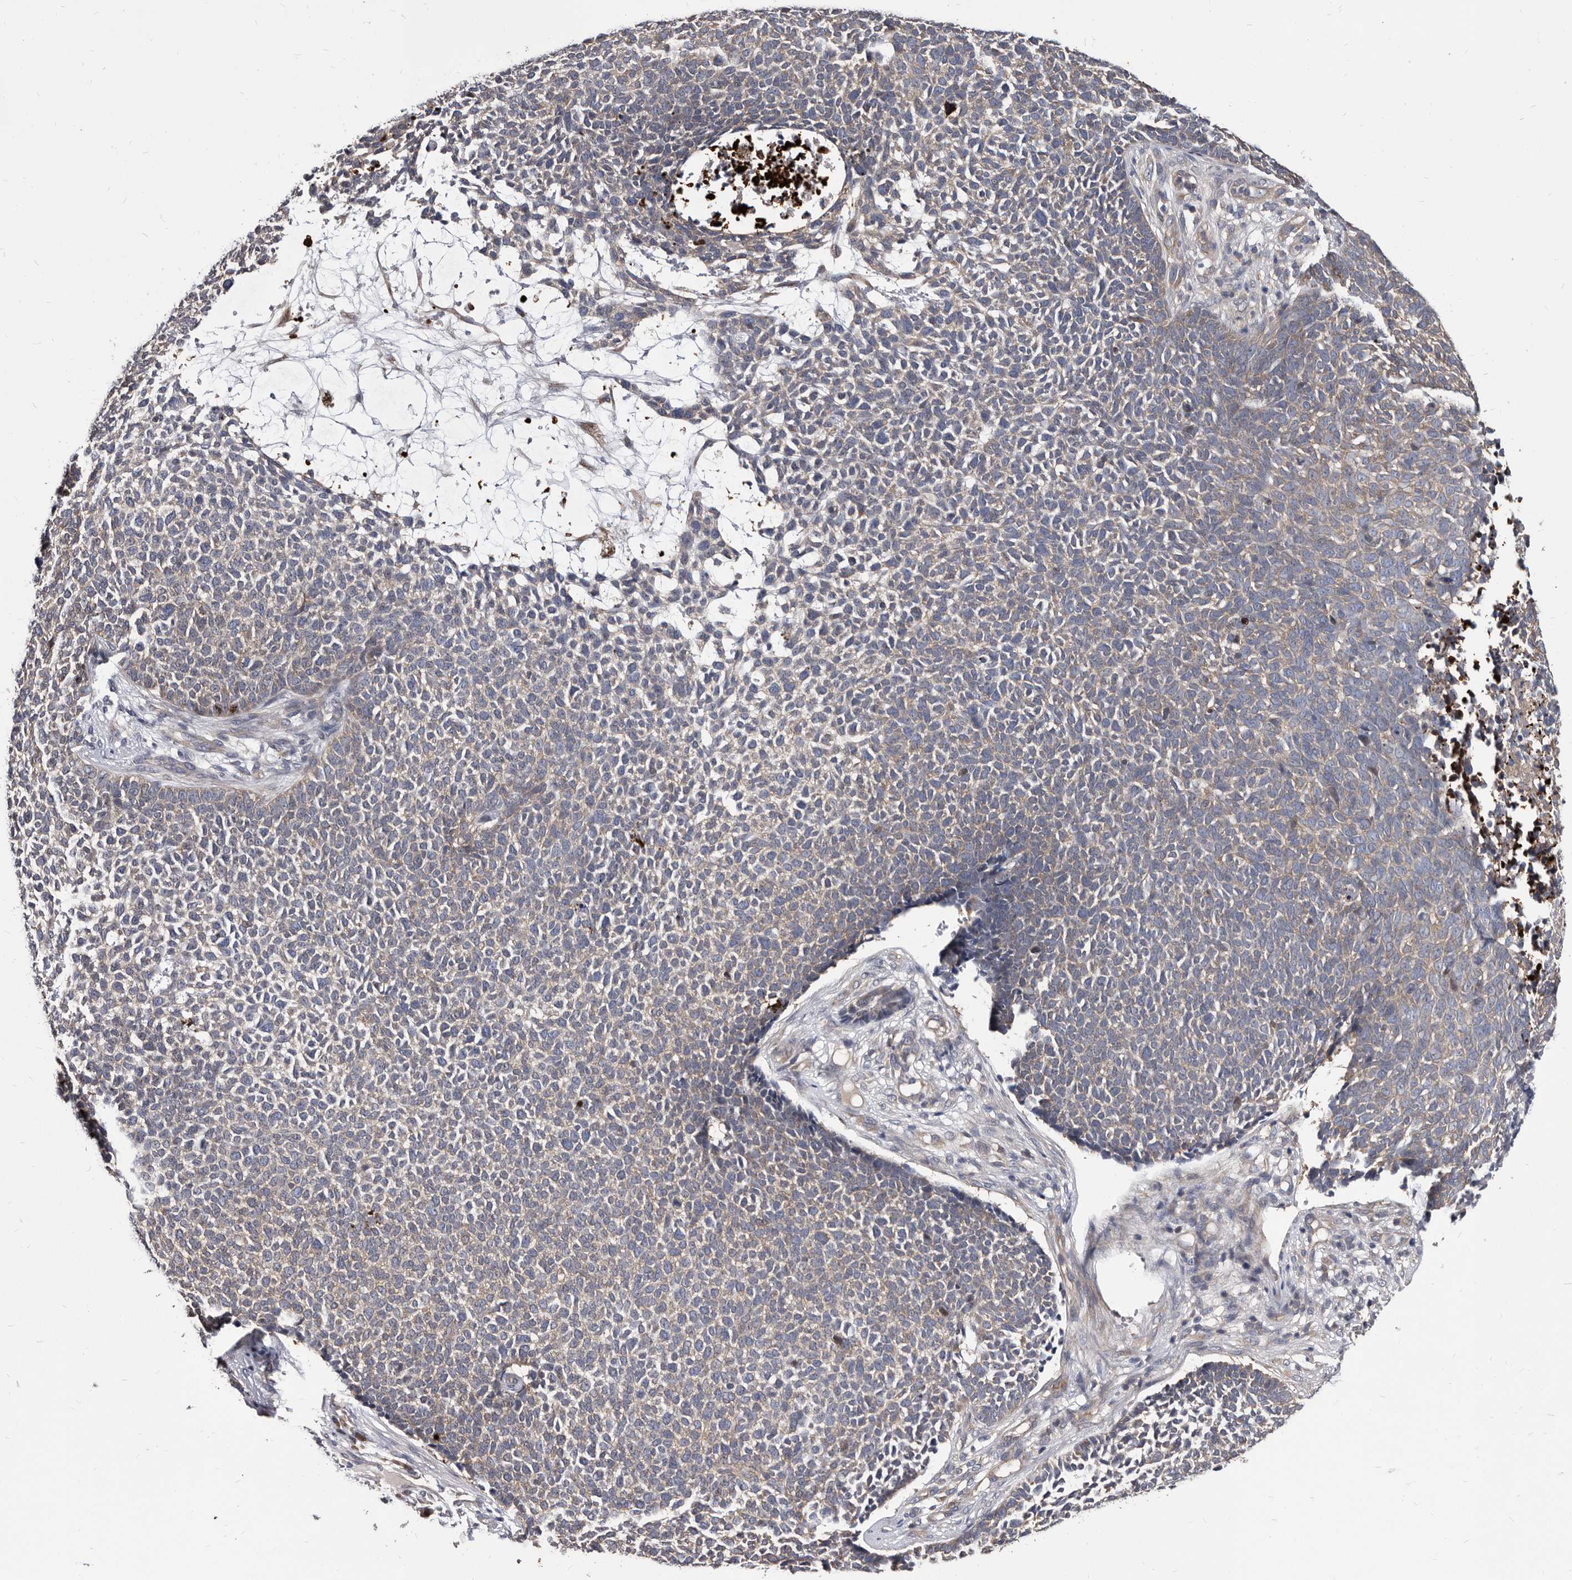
{"staining": {"intensity": "weak", "quantity": "25%-75%", "location": "cytoplasmic/membranous"}, "tissue": "skin cancer", "cell_type": "Tumor cells", "image_type": "cancer", "snomed": [{"axis": "morphology", "description": "Basal cell carcinoma"}, {"axis": "topography", "description": "Skin"}], "caption": "Brown immunohistochemical staining in basal cell carcinoma (skin) demonstrates weak cytoplasmic/membranous positivity in approximately 25%-75% of tumor cells. (IHC, brightfield microscopy, high magnification).", "gene": "ABCF2", "patient": {"sex": "female", "age": 84}}